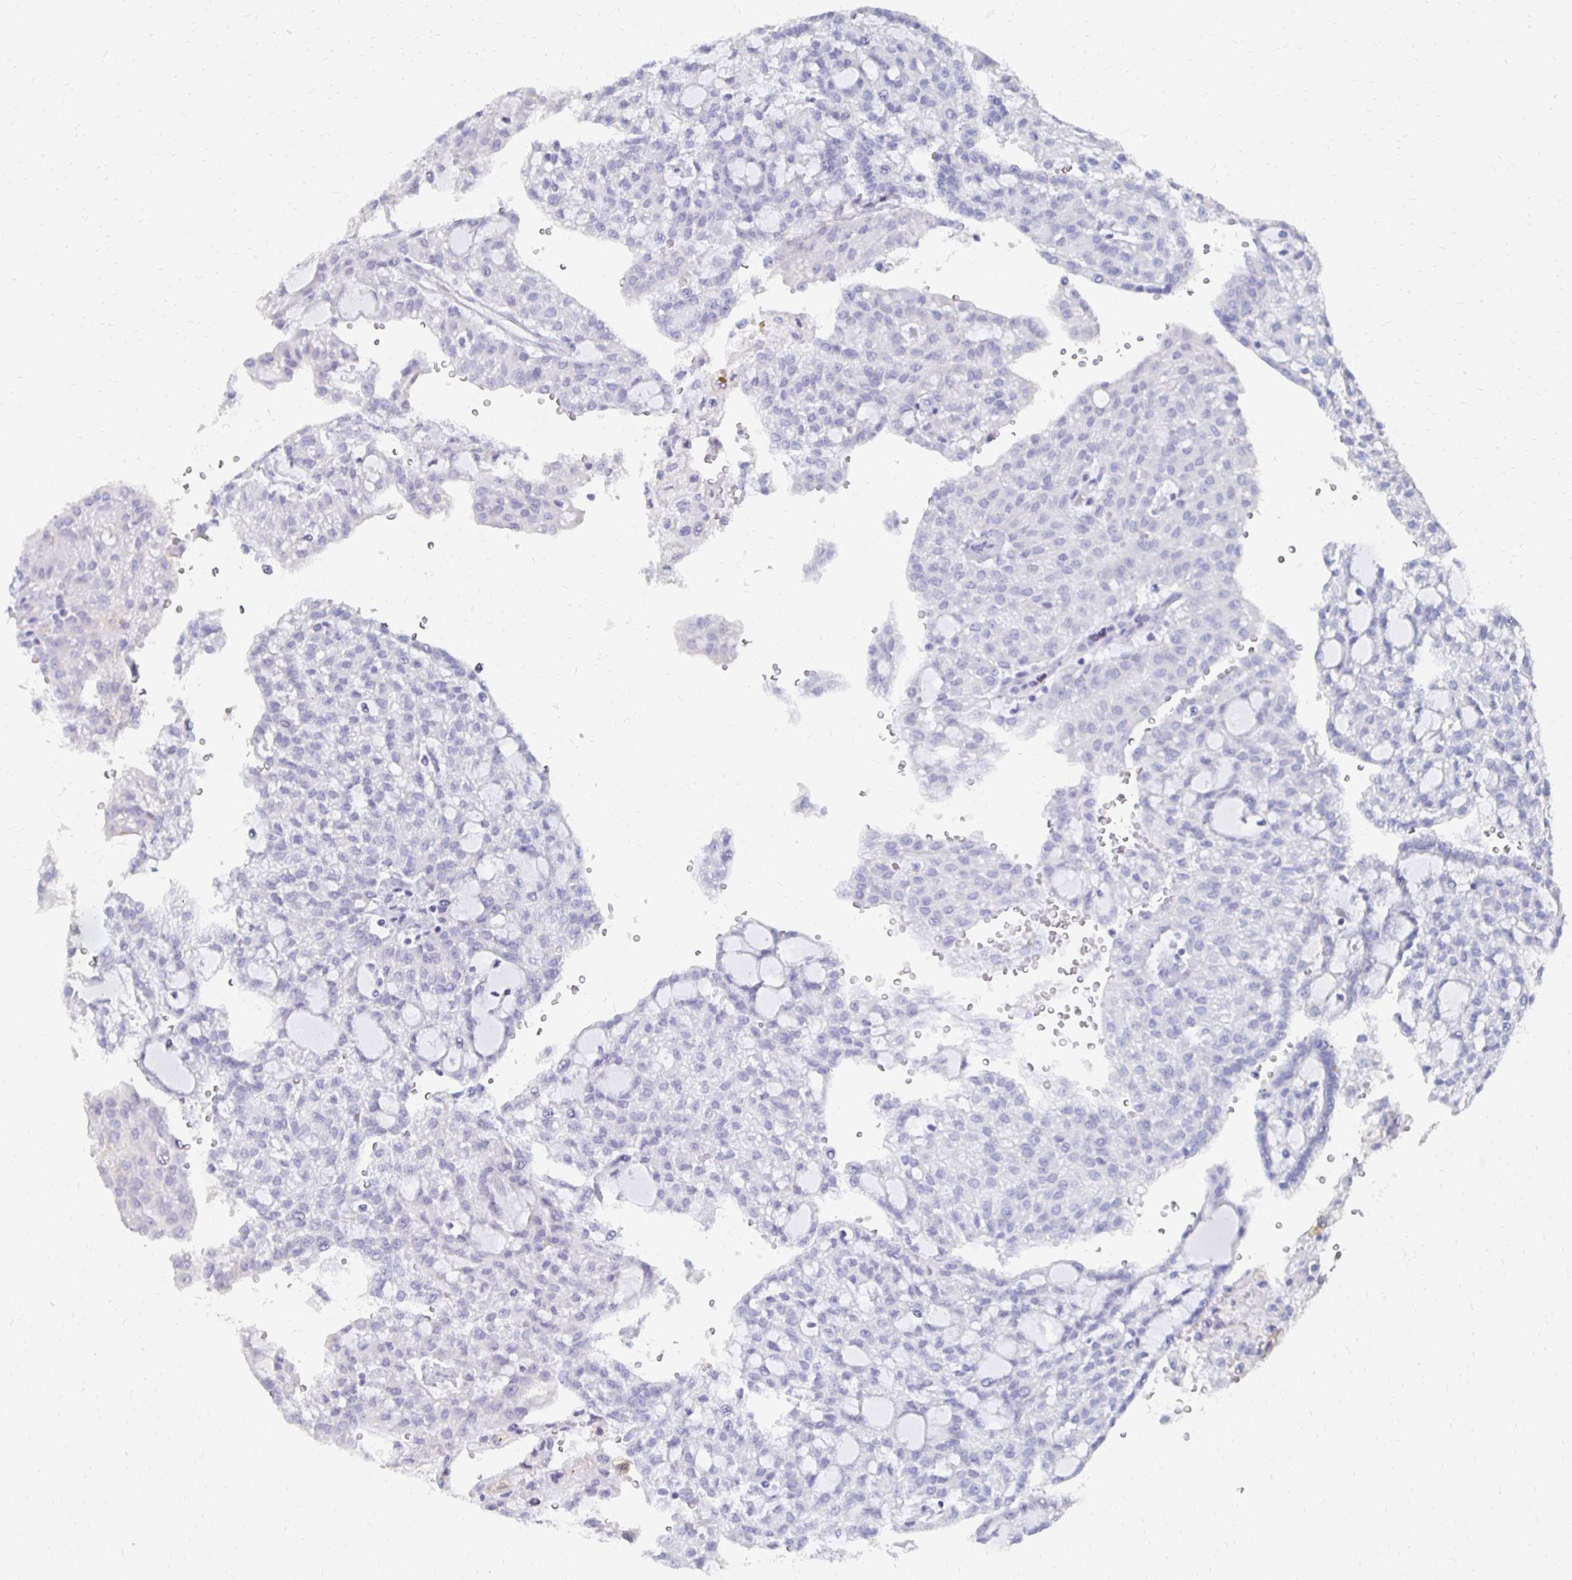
{"staining": {"intensity": "negative", "quantity": "none", "location": "none"}, "tissue": "renal cancer", "cell_type": "Tumor cells", "image_type": "cancer", "snomed": [{"axis": "morphology", "description": "Adenocarcinoma, NOS"}, {"axis": "topography", "description": "Kidney"}], "caption": "This is an IHC micrograph of renal cancer. There is no expression in tumor cells.", "gene": "SYCP3", "patient": {"sex": "male", "age": 63}}